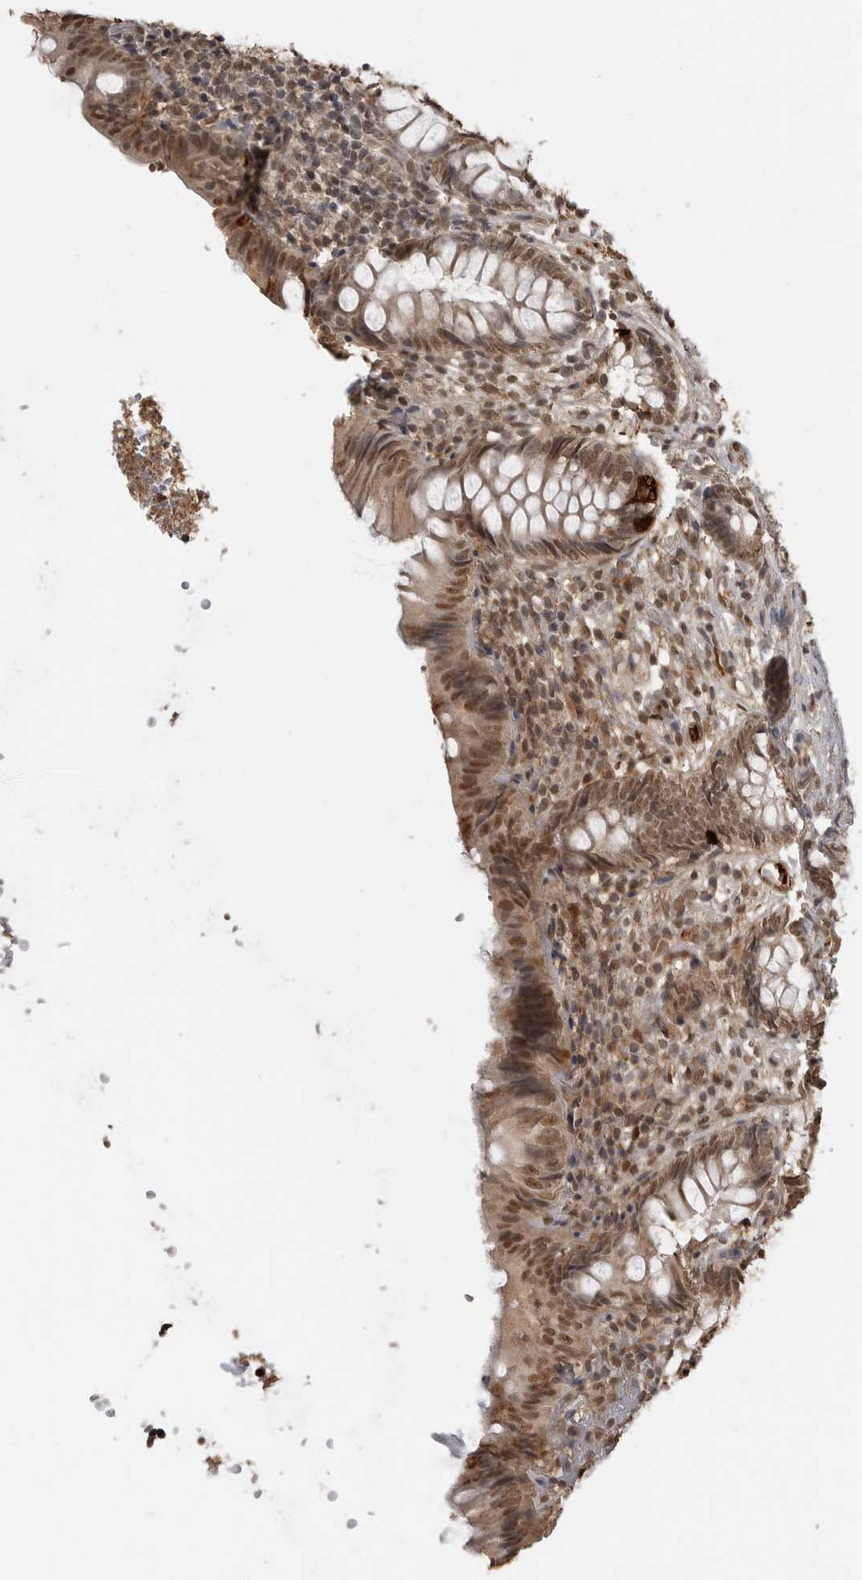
{"staining": {"intensity": "moderate", "quantity": ">75%", "location": "nuclear"}, "tissue": "appendix", "cell_type": "Glandular cells", "image_type": "normal", "snomed": [{"axis": "morphology", "description": "Normal tissue, NOS"}, {"axis": "topography", "description": "Appendix"}], "caption": "Moderate nuclear protein expression is present in about >75% of glandular cells in appendix.", "gene": "CLOCK", "patient": {"sex": "male", "age": 8}}